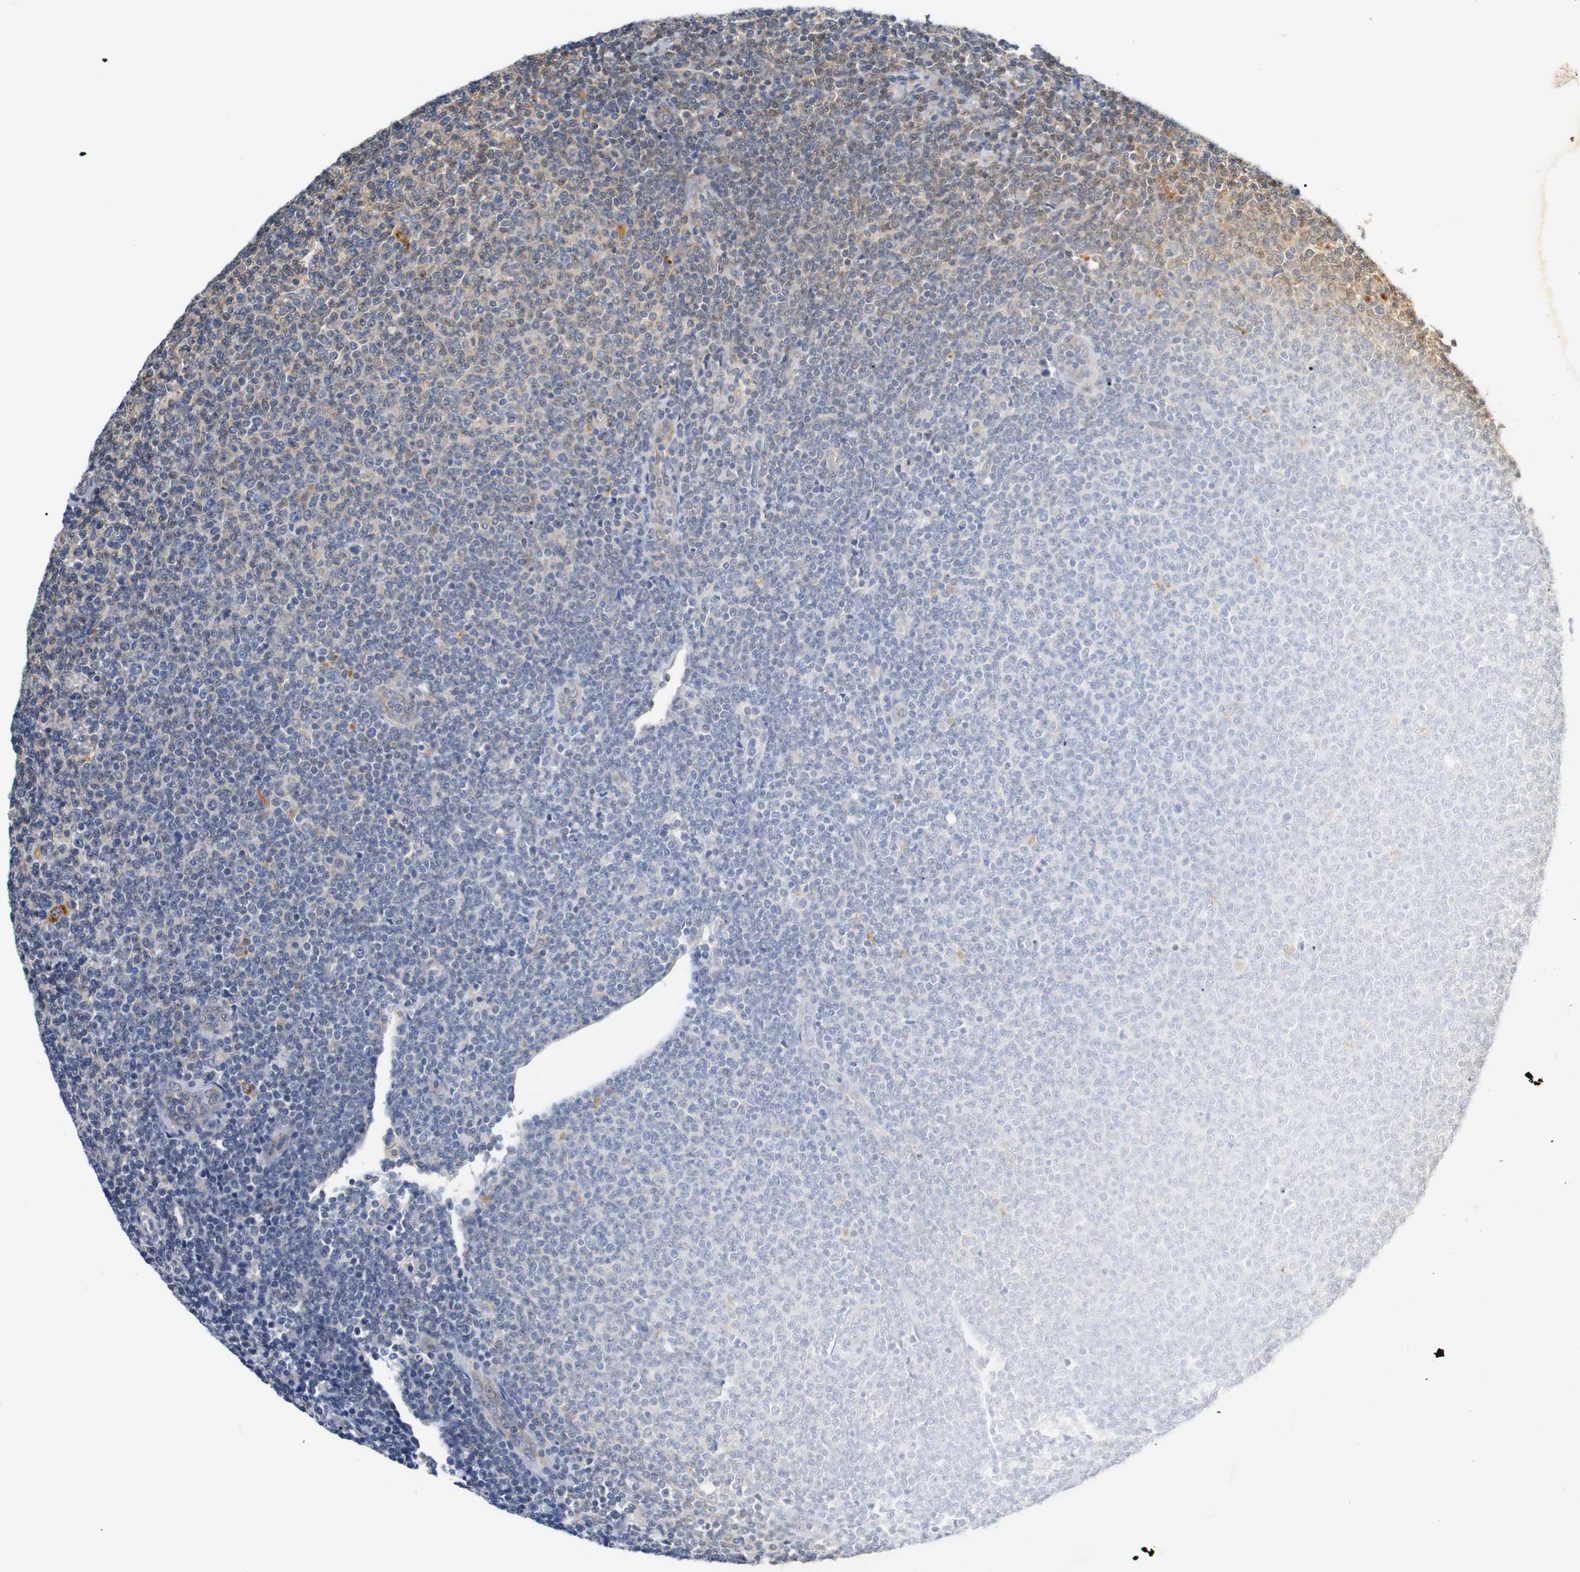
{"staining": {"intensity": "weak", "quantity": "25%-75%", "location": "cytoplasmic/membranous"}, "tissue": "lymphoma", "cell_type": "Tumor cells", "image_type": "cancer", "snomed": [{"axis": "morphology", "description": "Malignant lymphoma, non-Hodgkin's type, Low grade"}, {"axis": "topography", "description": "Lymph node"}], "caption": "Human lymphoma stained for a protein (brown) shows weak cytoplasmic/membranous positive expression in about 25%-75% of tumor cells.", "gene": "DDR1", "patient": {"sex": "male", "age": 66}}